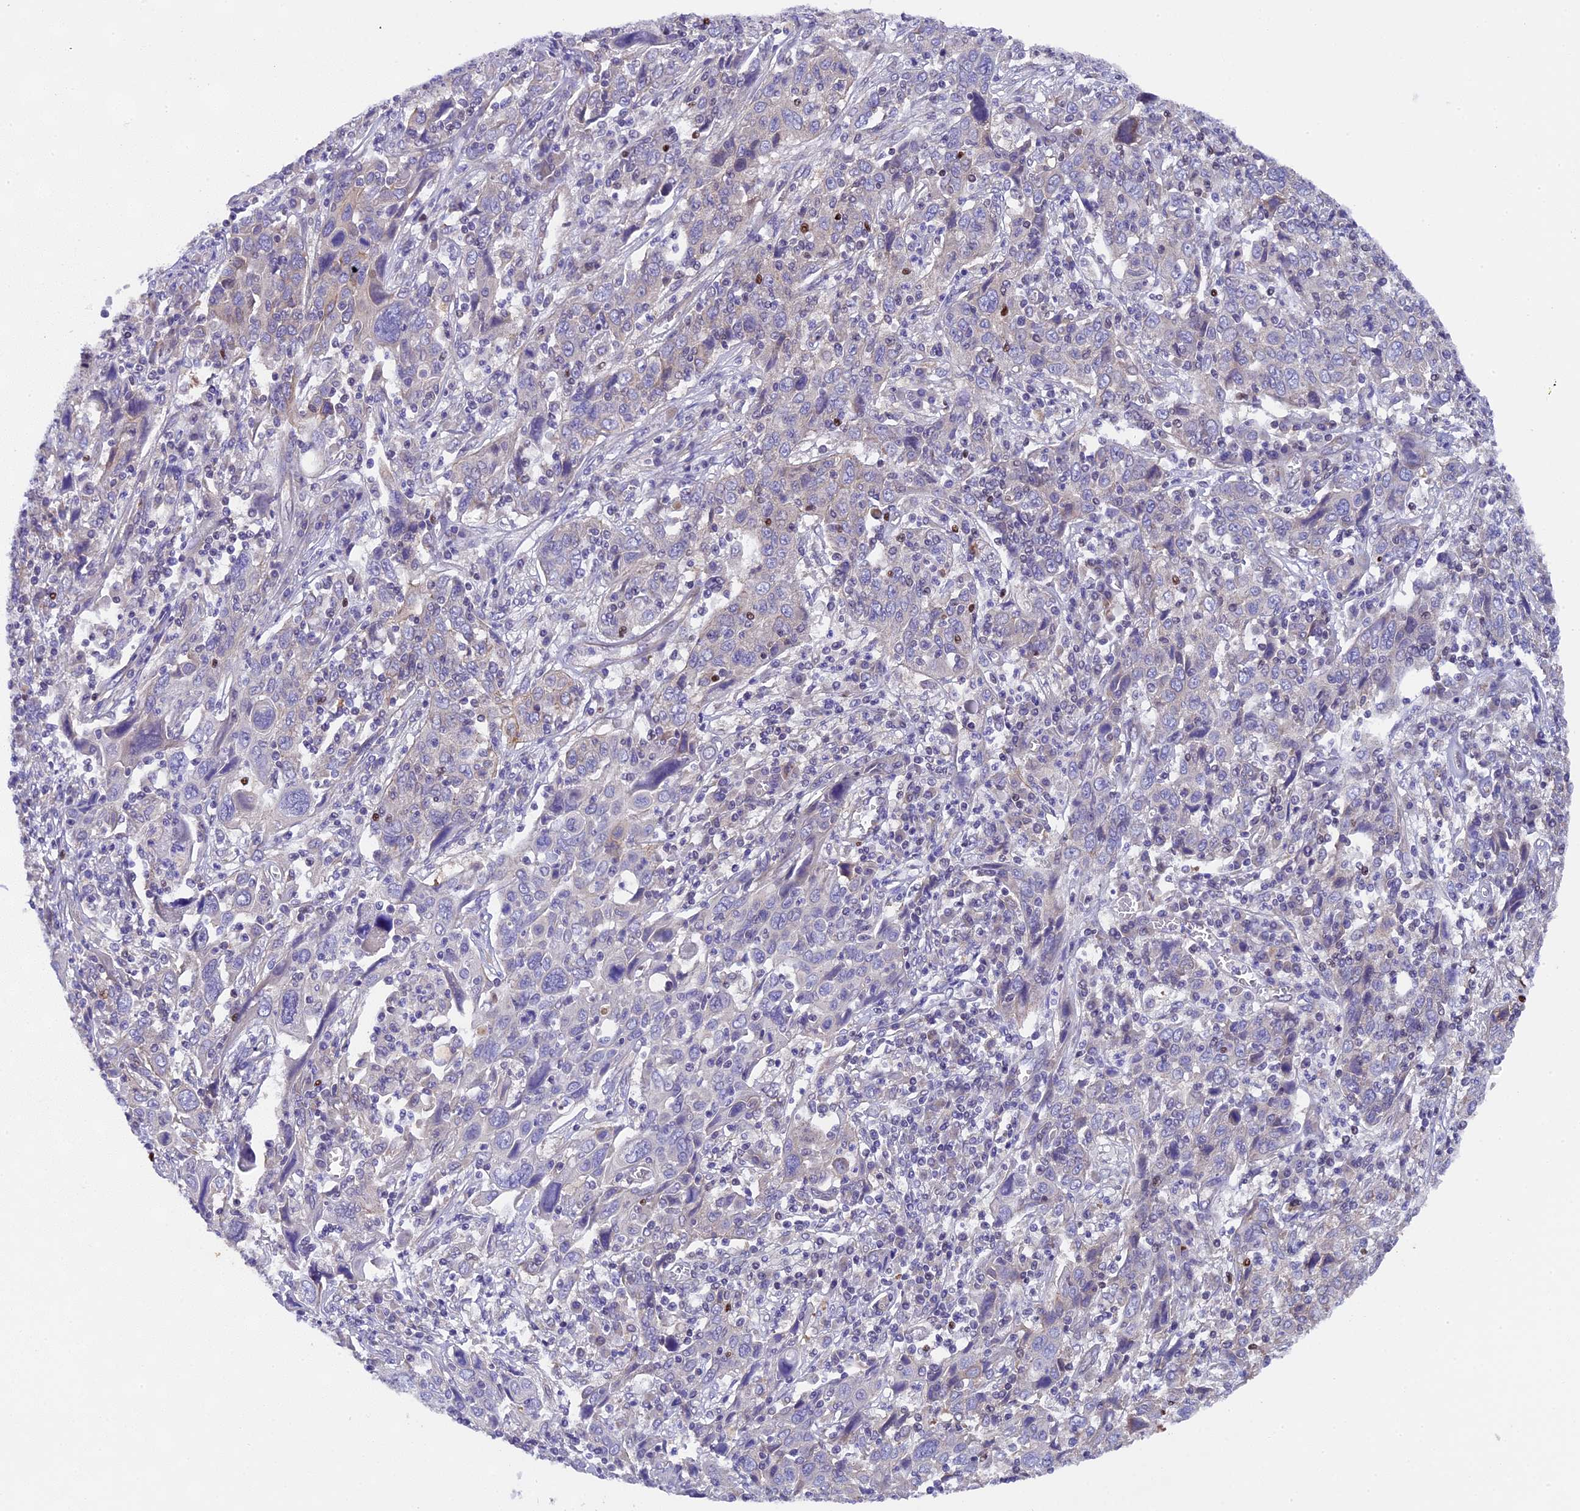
{"staining": {"intensity": "negative", "quantity": "none", "location": "none"}, "tissue": "cervical cancer", "cell_type": "Tumor cells", "image_type": "cancer", "snomed": [{"axis": "morphology", "description": "Squamous cell carcinoma, NOS"}, {"axis": "topography", "description": "Cervix"}], "caption": "Tumor cells are negative for protein expression in human cervical cancer (squamous cell carcinoma).", "gene": "SP4", "patient": {"sex": "female", "age": 46}}